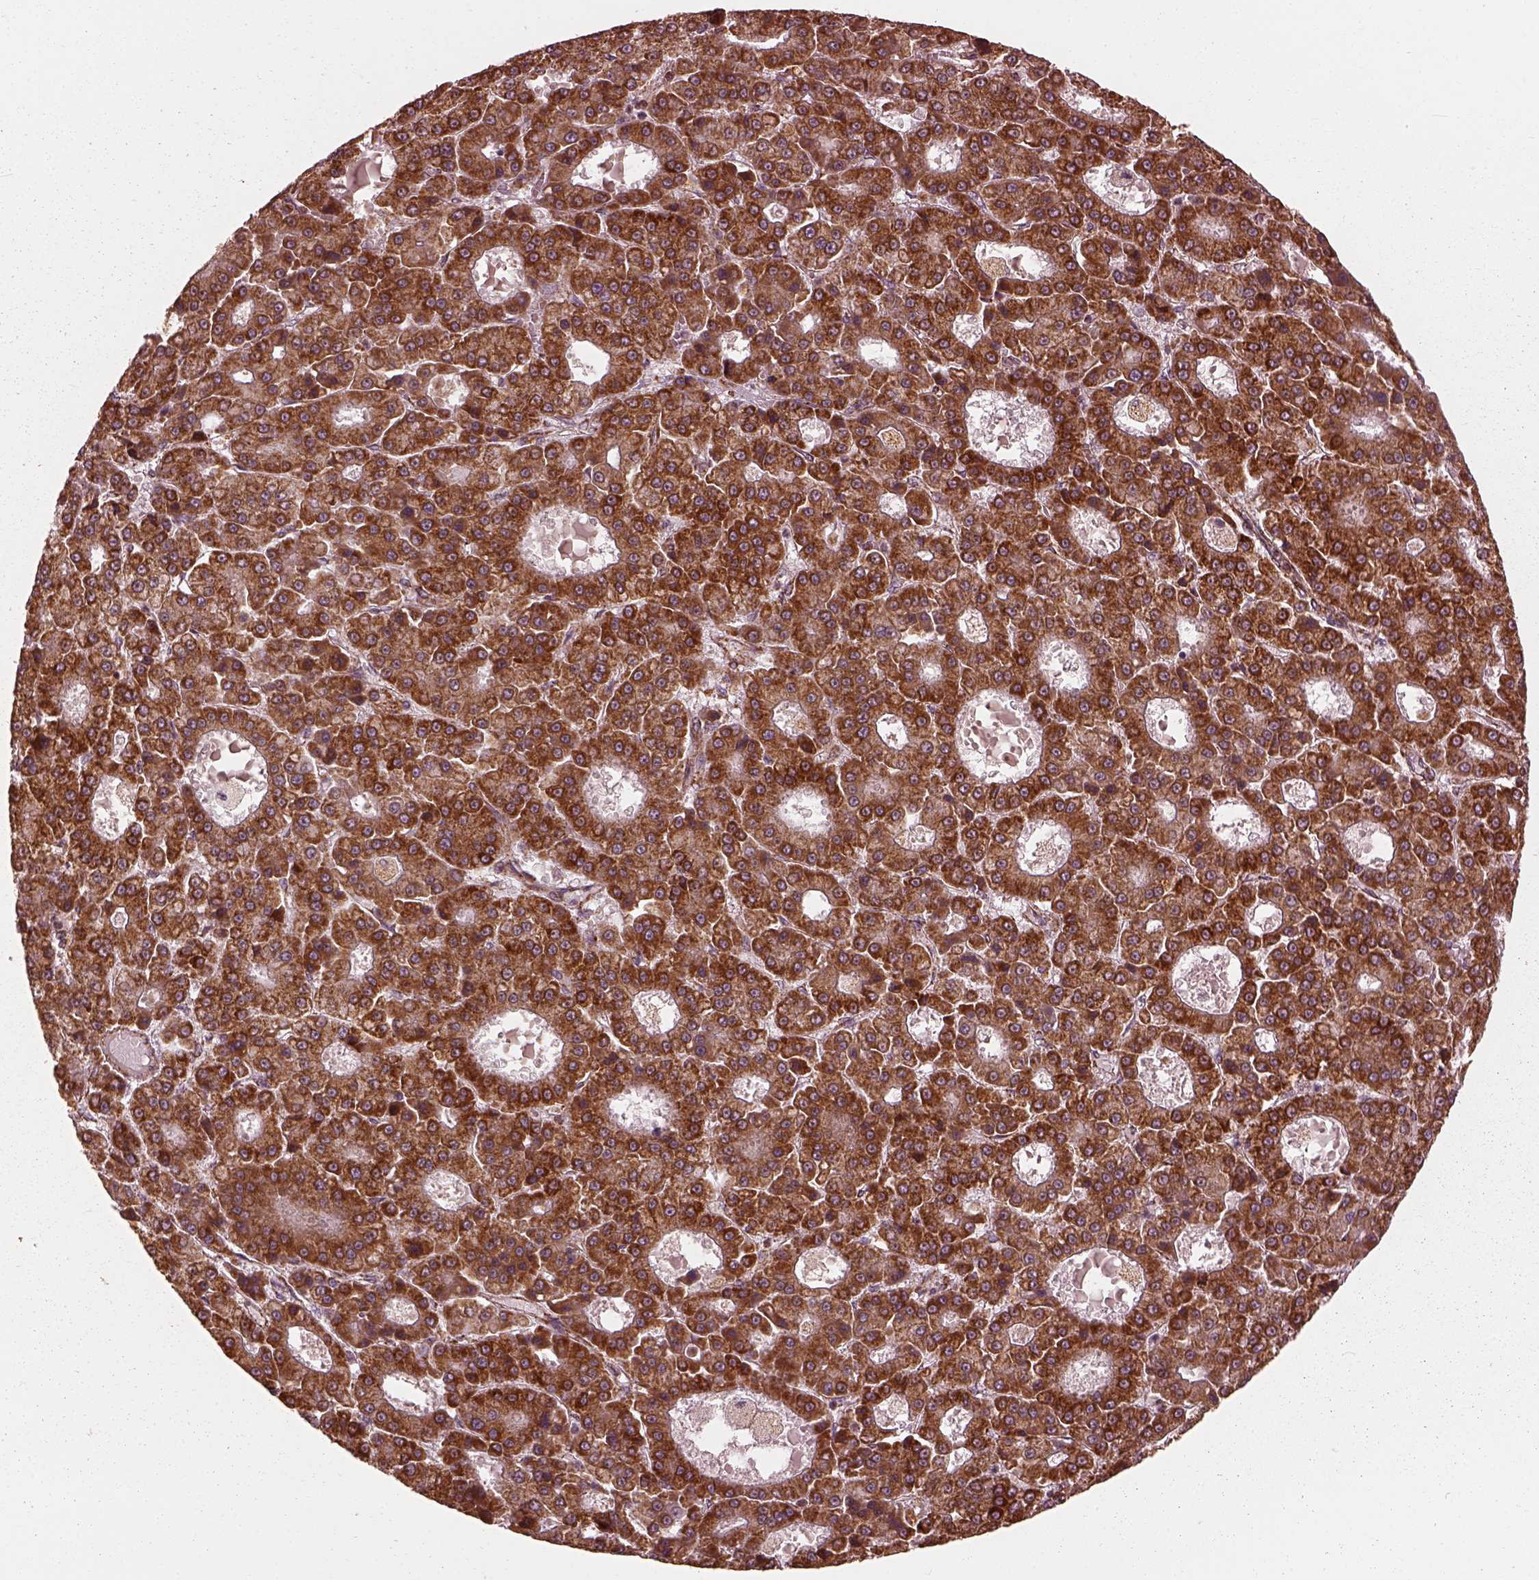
{"staining": {"intensity": "moderate", "quantity": ">75%", "location": "cytoplasmic/membranous"}, "tissue": "liver cancer", "cell_type": "Tumor cells", "image_type": "cancer", "snomed": [{"axis": "morphology", "description": "Carcinoma, Hepatocellular, NOS"}, {"axis": "topography", "description": "Liver"}], "caption": "A medium amount of moderate cytoplasmic/membranous positivity is seen in approximately >75% of tumor cells in liver hepatocellular carcinoma tissue.", "gene": "NDUFB10", "patient": {"sex": "male", "age": 70}}